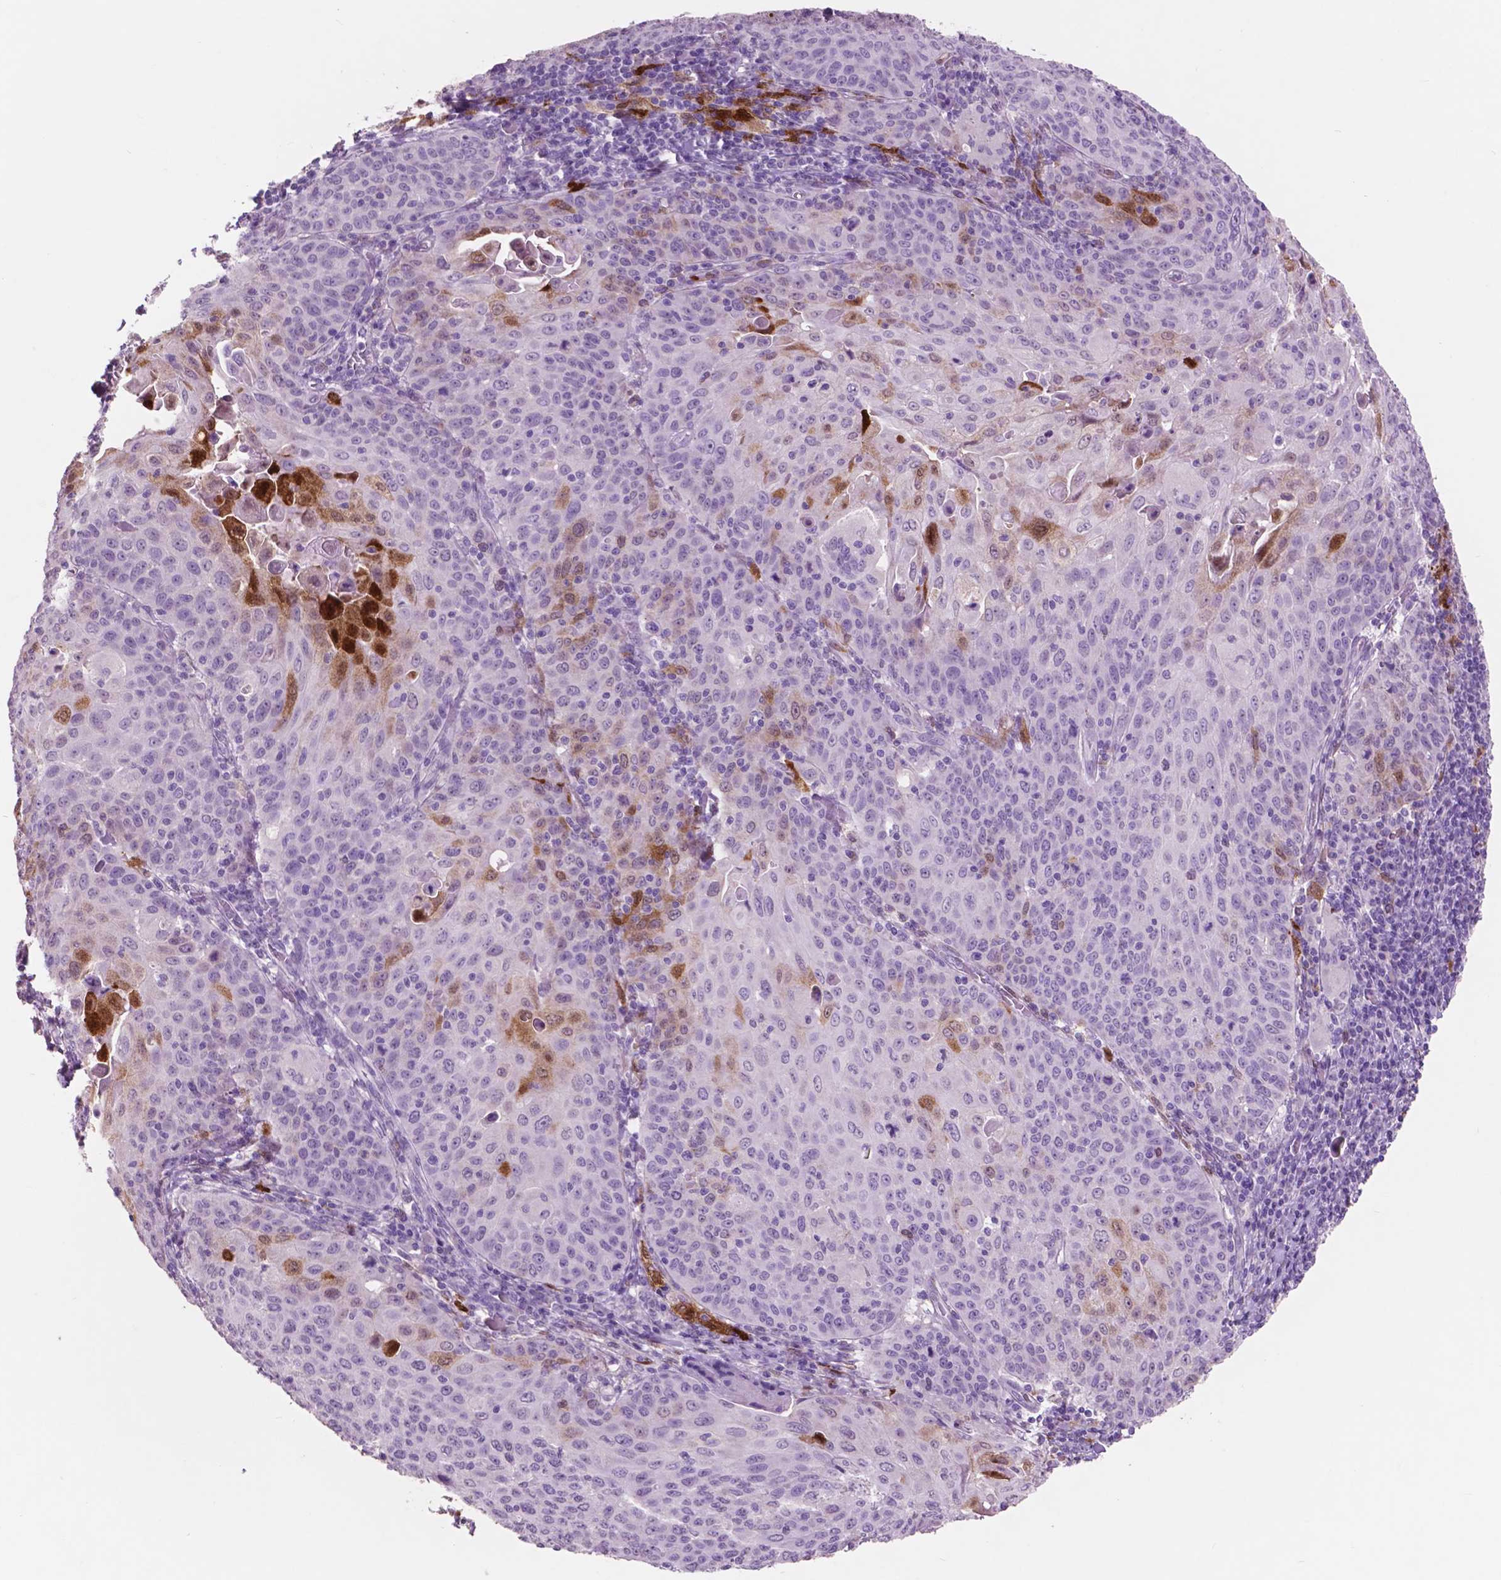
{"staining": {"intensity": "strong", "quantity": "<25%", "location": "cytoplasmic/membranous,nuclear"}, "tissue": "cervical cancer", "cell_type": "Tumor cells", "image_type": "cancer", "snomed": [{"axis": "morphology", "description": "Squamous cell carcinoma, NOS"}, {"axis": "topography", "description": "Cervix"}], "caption": "A micrograph of human cervical squamous cell carcinoma stained for a protein demonstrates strong cytoplasmic/membranous and nuclear brown staining in tumor cells. (IHC, brightfield microscopy, high magnification).", "gene": "IDO1", "patient": {"sex": "female", "age": 65}}